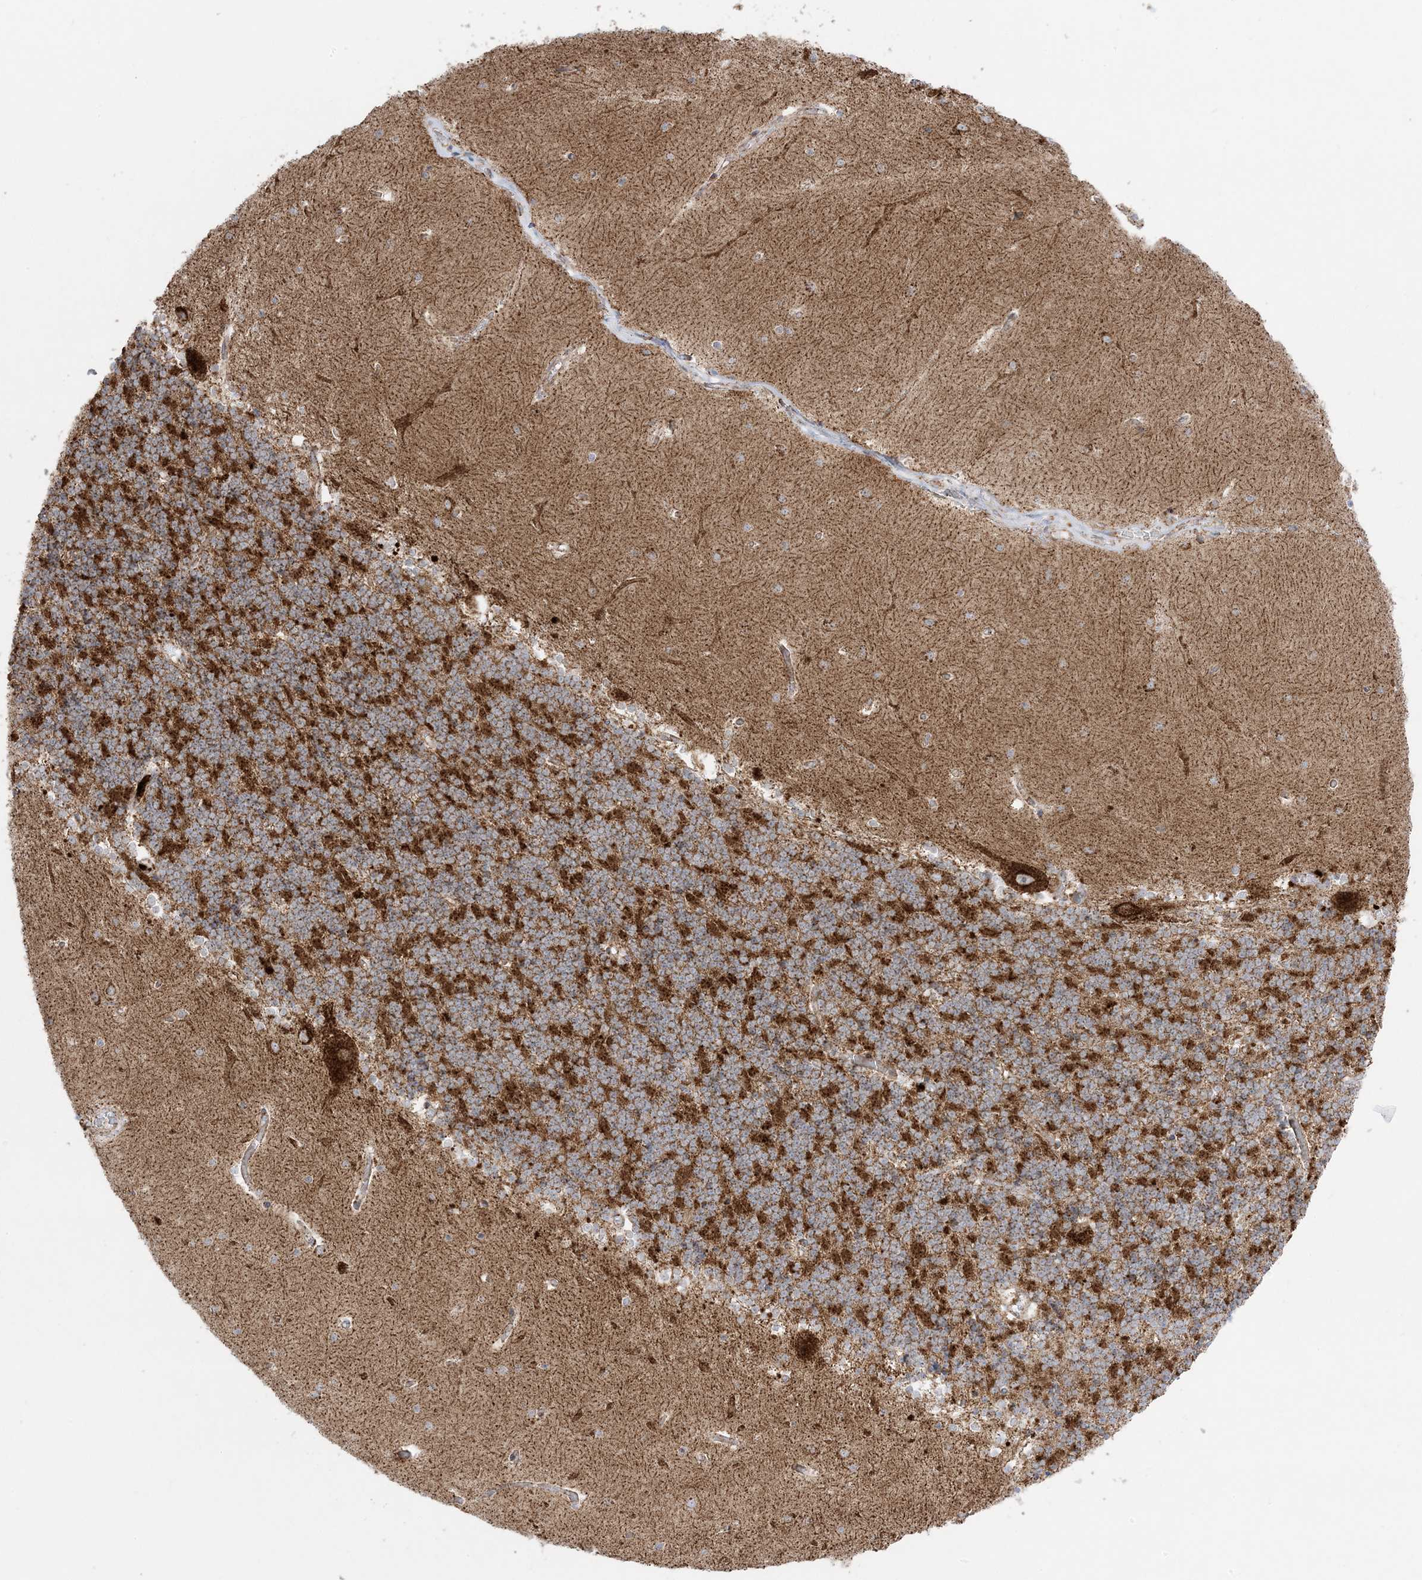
{"staining": {"intensity": "strong", "quantity": ">75%", "location": "cytoplasmic/membranous"}, "tissue": "cerebellum", "cell_type": "Cells in granular layer", "image_type": "normal", "snomed": [{"axis": "morphology", "description": "Normal tissue, NOS"}, {"axis": "topography", "description": "Cerebellum"}], "caption": "Immunohistochemistry histopathology image of normal human cerebellum stained for a protein (brown), which exhibits high levels of strong cytoplasmic/membranous positivity in about >75% of cells in granular layer.", "gene": "MRPS36", "patient": {"sex": "male", "age": 37}}